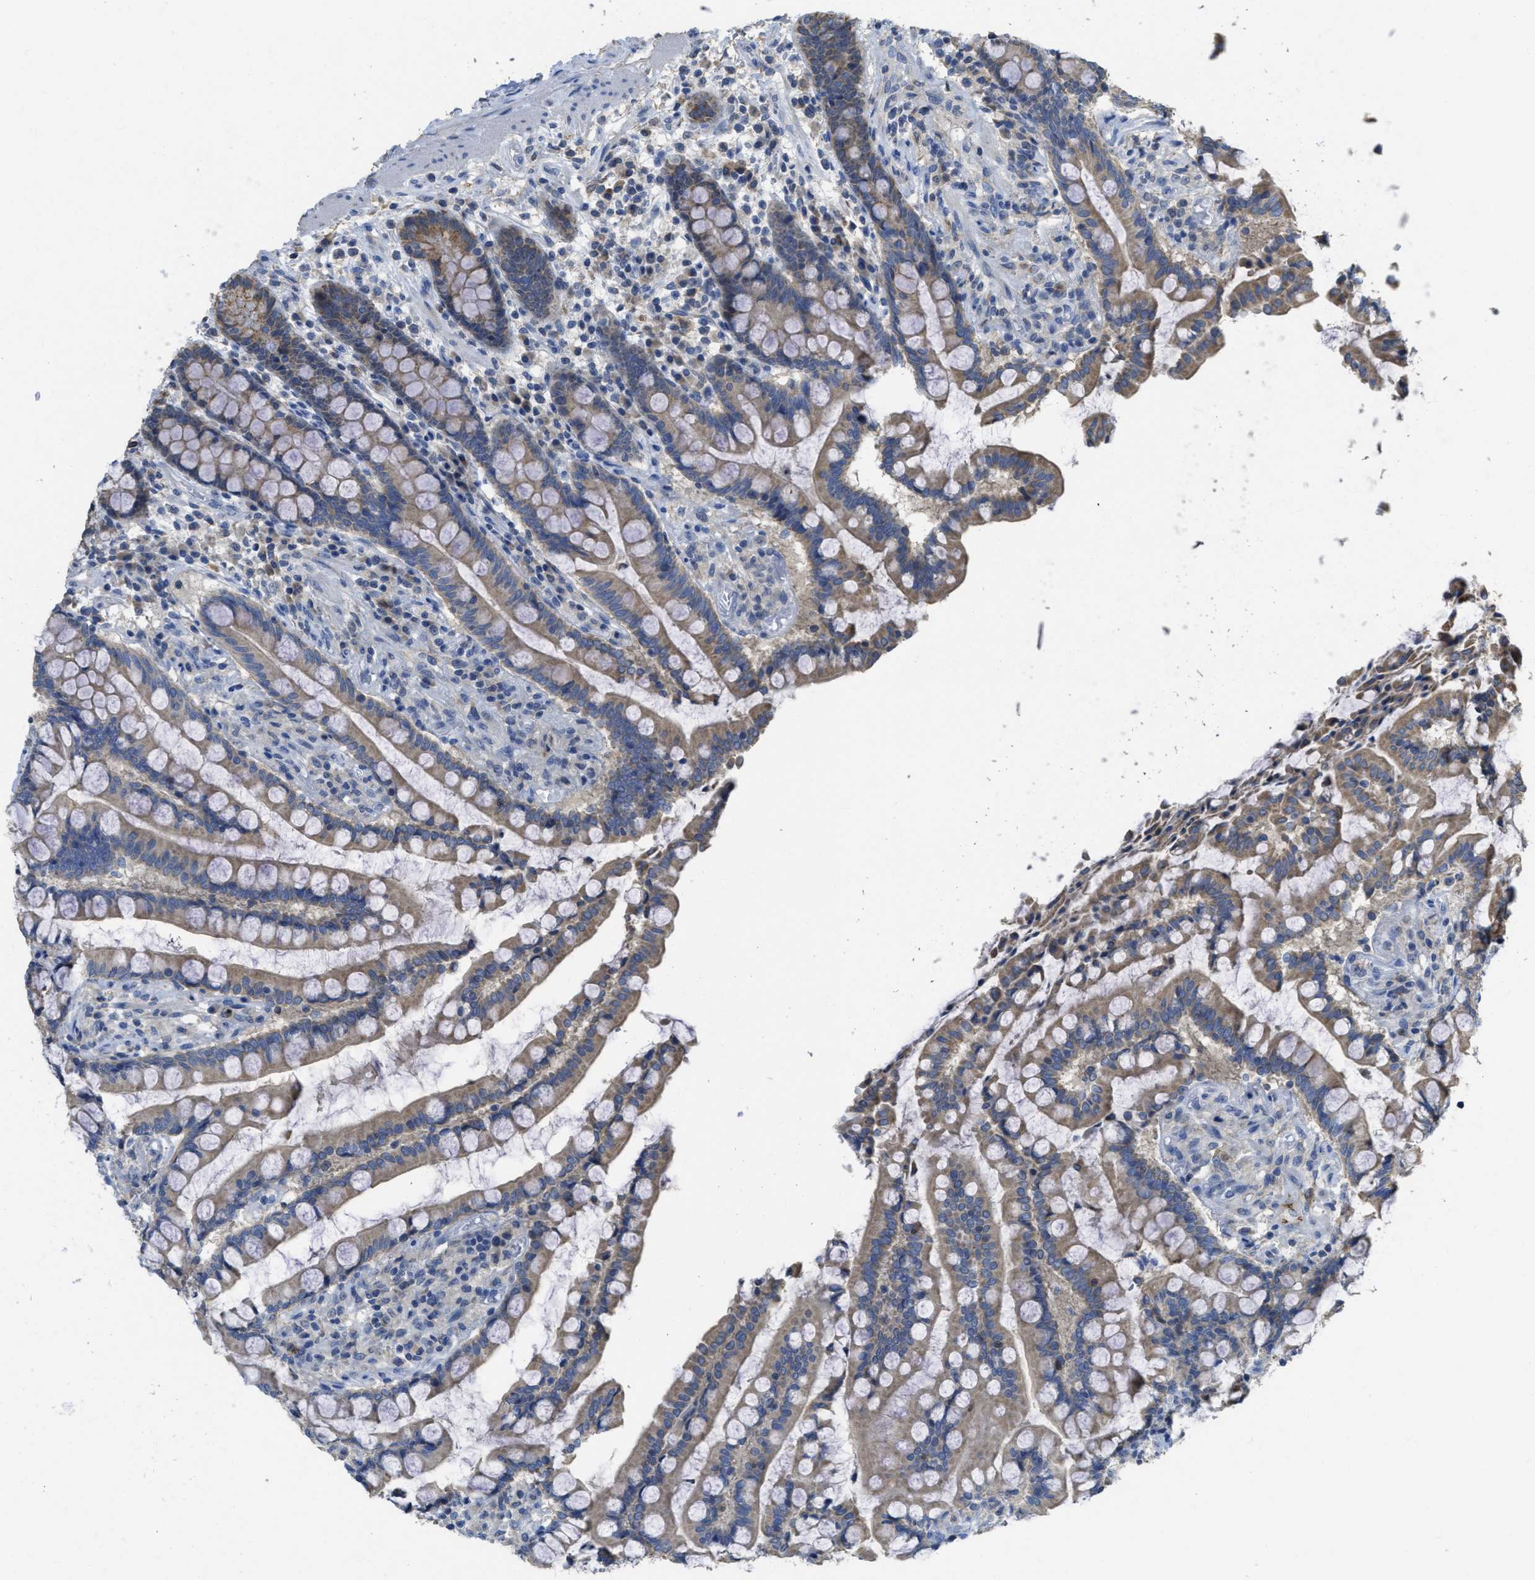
{"staining": {"intensity": "negative", "quantity": "none", "location": "none"}, "tissue": "colon", "cell_type": "Endothelial cells", "image_type": "normal", "snomed": [{"axis": "morphology", "description": "Normal tissue, NOS"}, {"axis": "topography", "description": "Colon"}], "caption": "Immunohistochemistry (IHC) micrograph of normal colon: human colon stained with DAB (3,3'-diaminobenzidine) reveals no significant protein expression in endothelial cells. (IHC, brightfield microscopy, high magnification).", "gene": "SFXN2", "patient": {"sex": "male", "age": 73}}